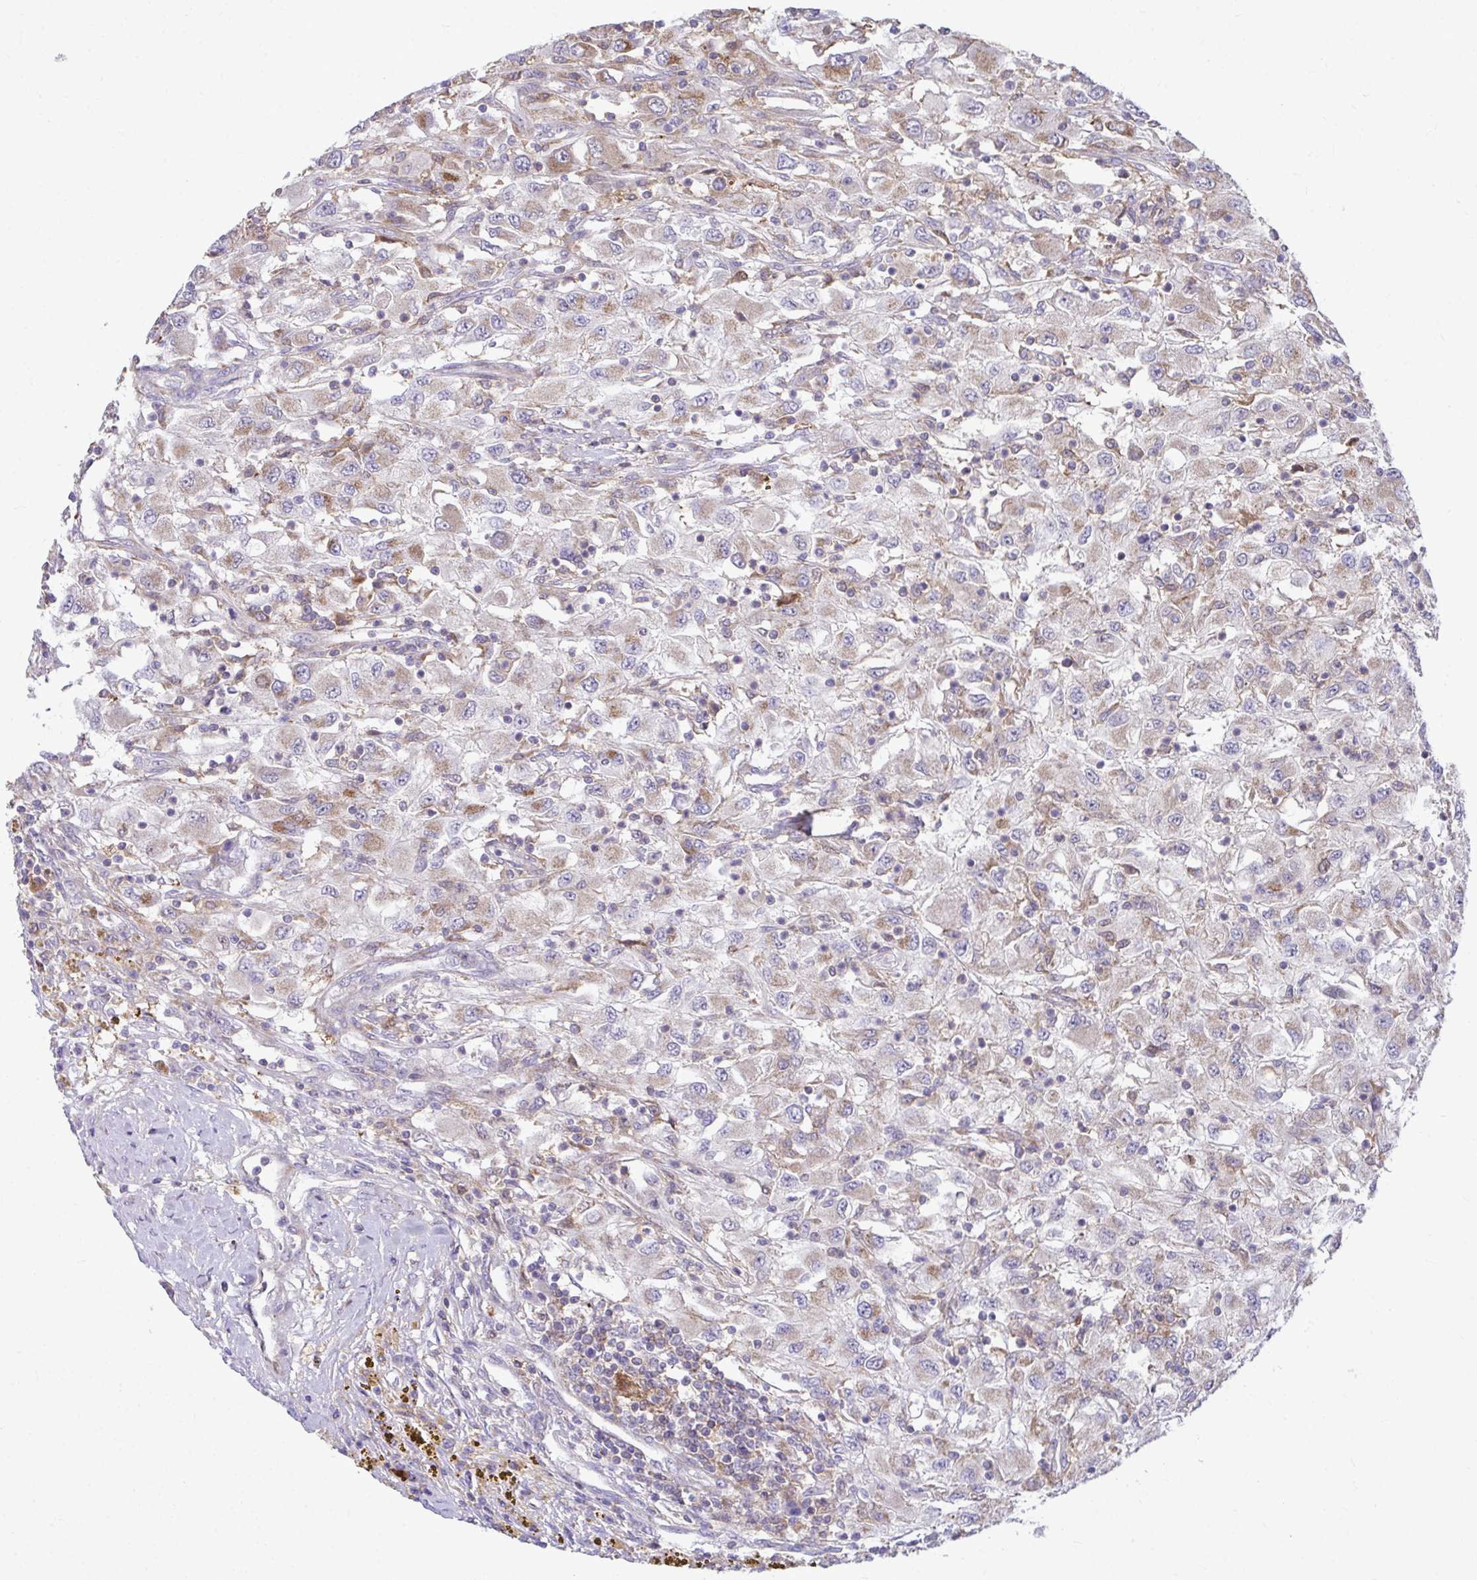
{"staining": {"intensity": "weak", "quantity": "25%-75%", "location": "cytoplasmic/membranous"}, "tissue": "renal cancer", "cell_type": "Tumor cells", "image_type": "cancer", "snomed": [{"axis": "morphology", "description": "Adenocarcinoma, NOS"}, {"axis": "topography", "description": "Kidney"}], "caption": "Immunohistochemical staining of adenocarcinoma (renal) reveals weak cytoplasmic/membranous protein positivity in approximately 25%-75% of tumor cells. Using DAB (brown) and hematoxylin (blue) stains, captured at high magnification using brightfield microscopy.", "gene": "C16orf54", "patient": {"sex": "female", "age": 67}}